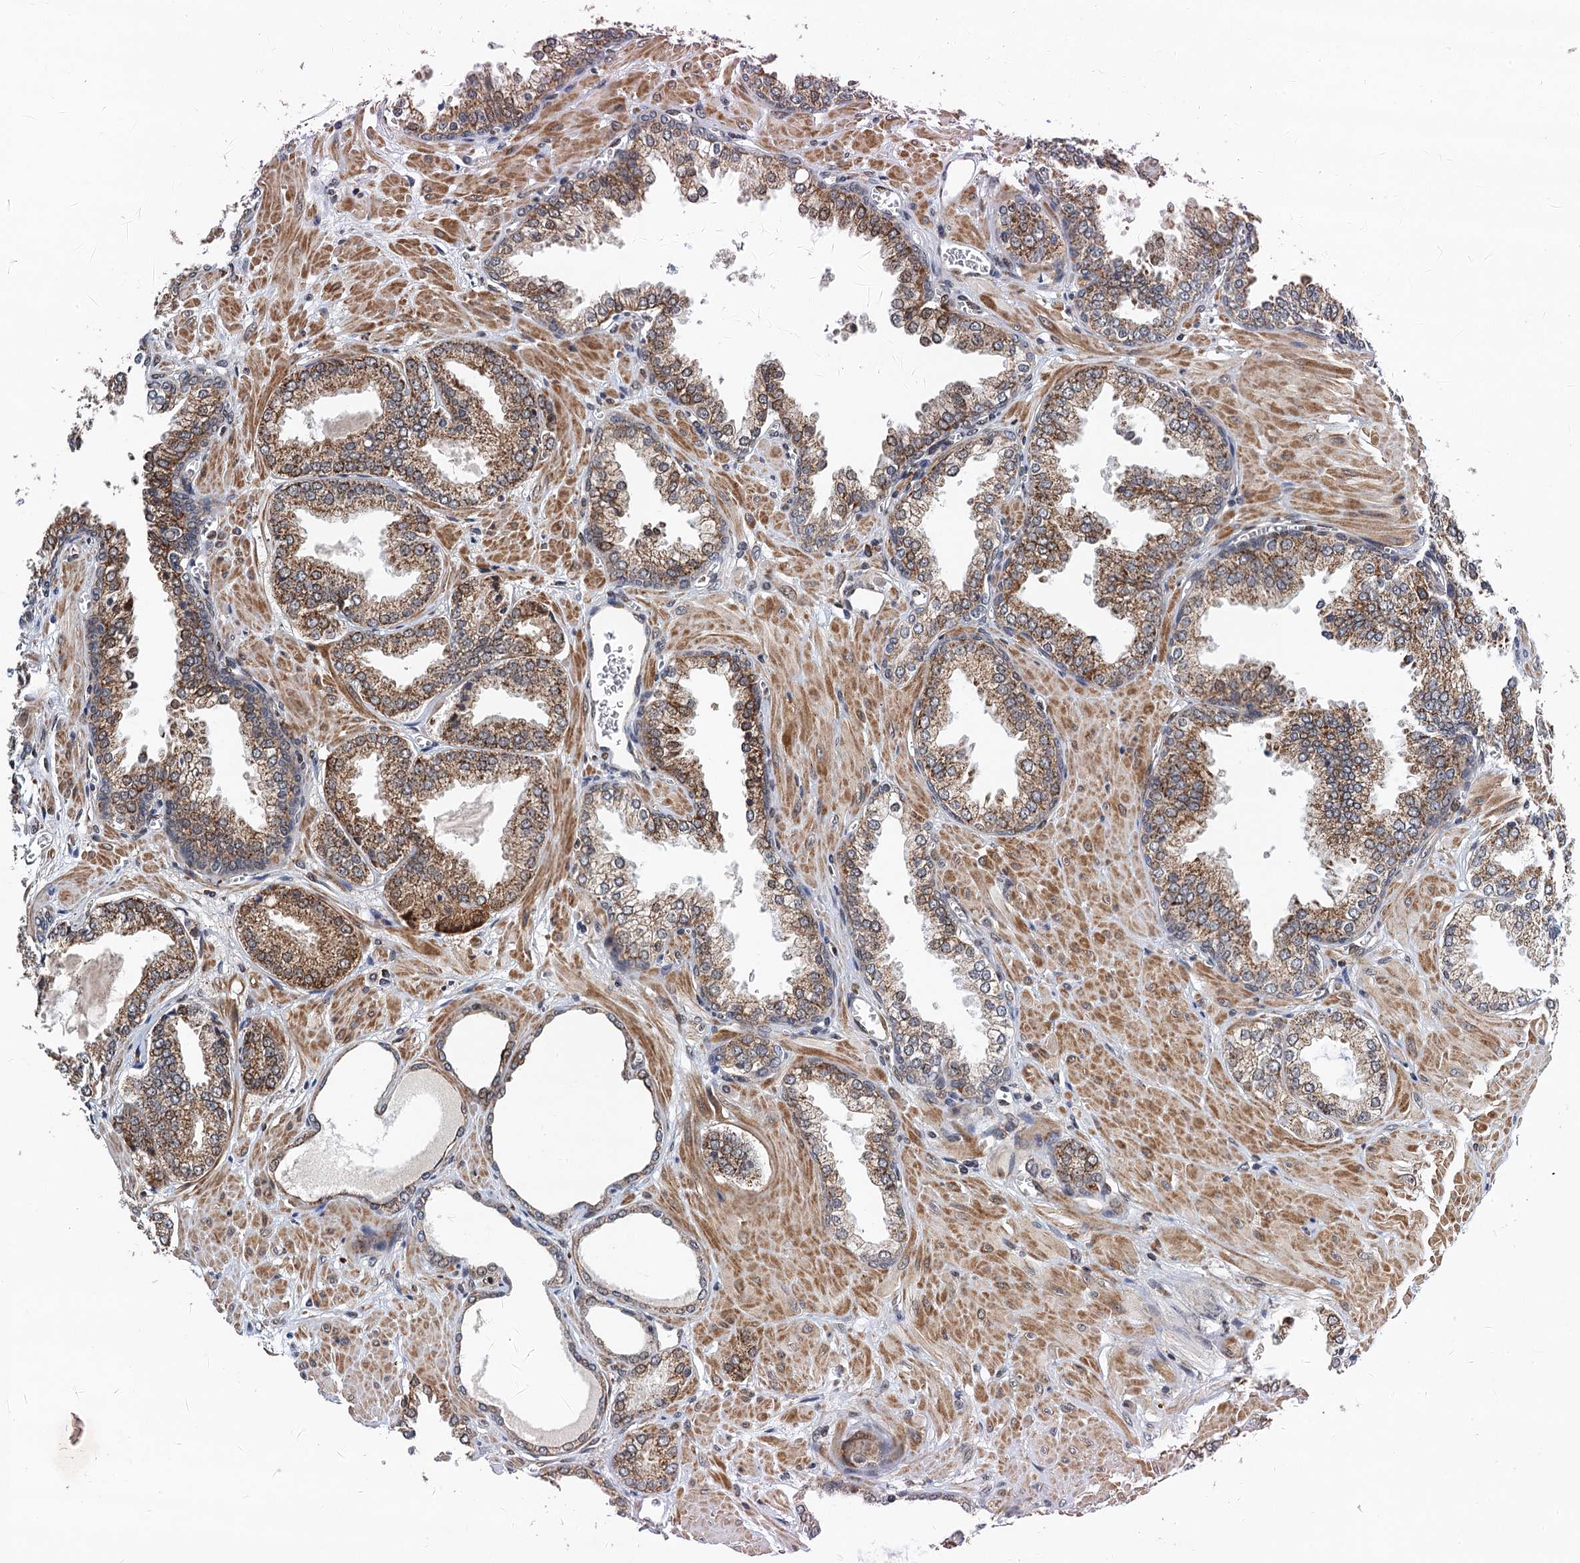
{"staining": {"intensity": "moderate", "quantity": ">75%", "location": "cytoplasmic/membranous"}, "tissue": "prostate cancer", "cell_type": "Tumor cells", "image_type": "cancer", "snomed": [{"axis": "morphology", "description": "Adenocarcinoma, Low grade"}, {"axis": "topography", "description": "Prostate"}], "caption": "There is medium levels of moderate cytoplasmic/membranous staining in tumor cells of prostate cancer (adenocarcinoma (low-grade)), as demonstrated by immunohistochemical staining (brown color).", "gene": "CMPK2", "patient": {"sex": "male", "age": 67}}